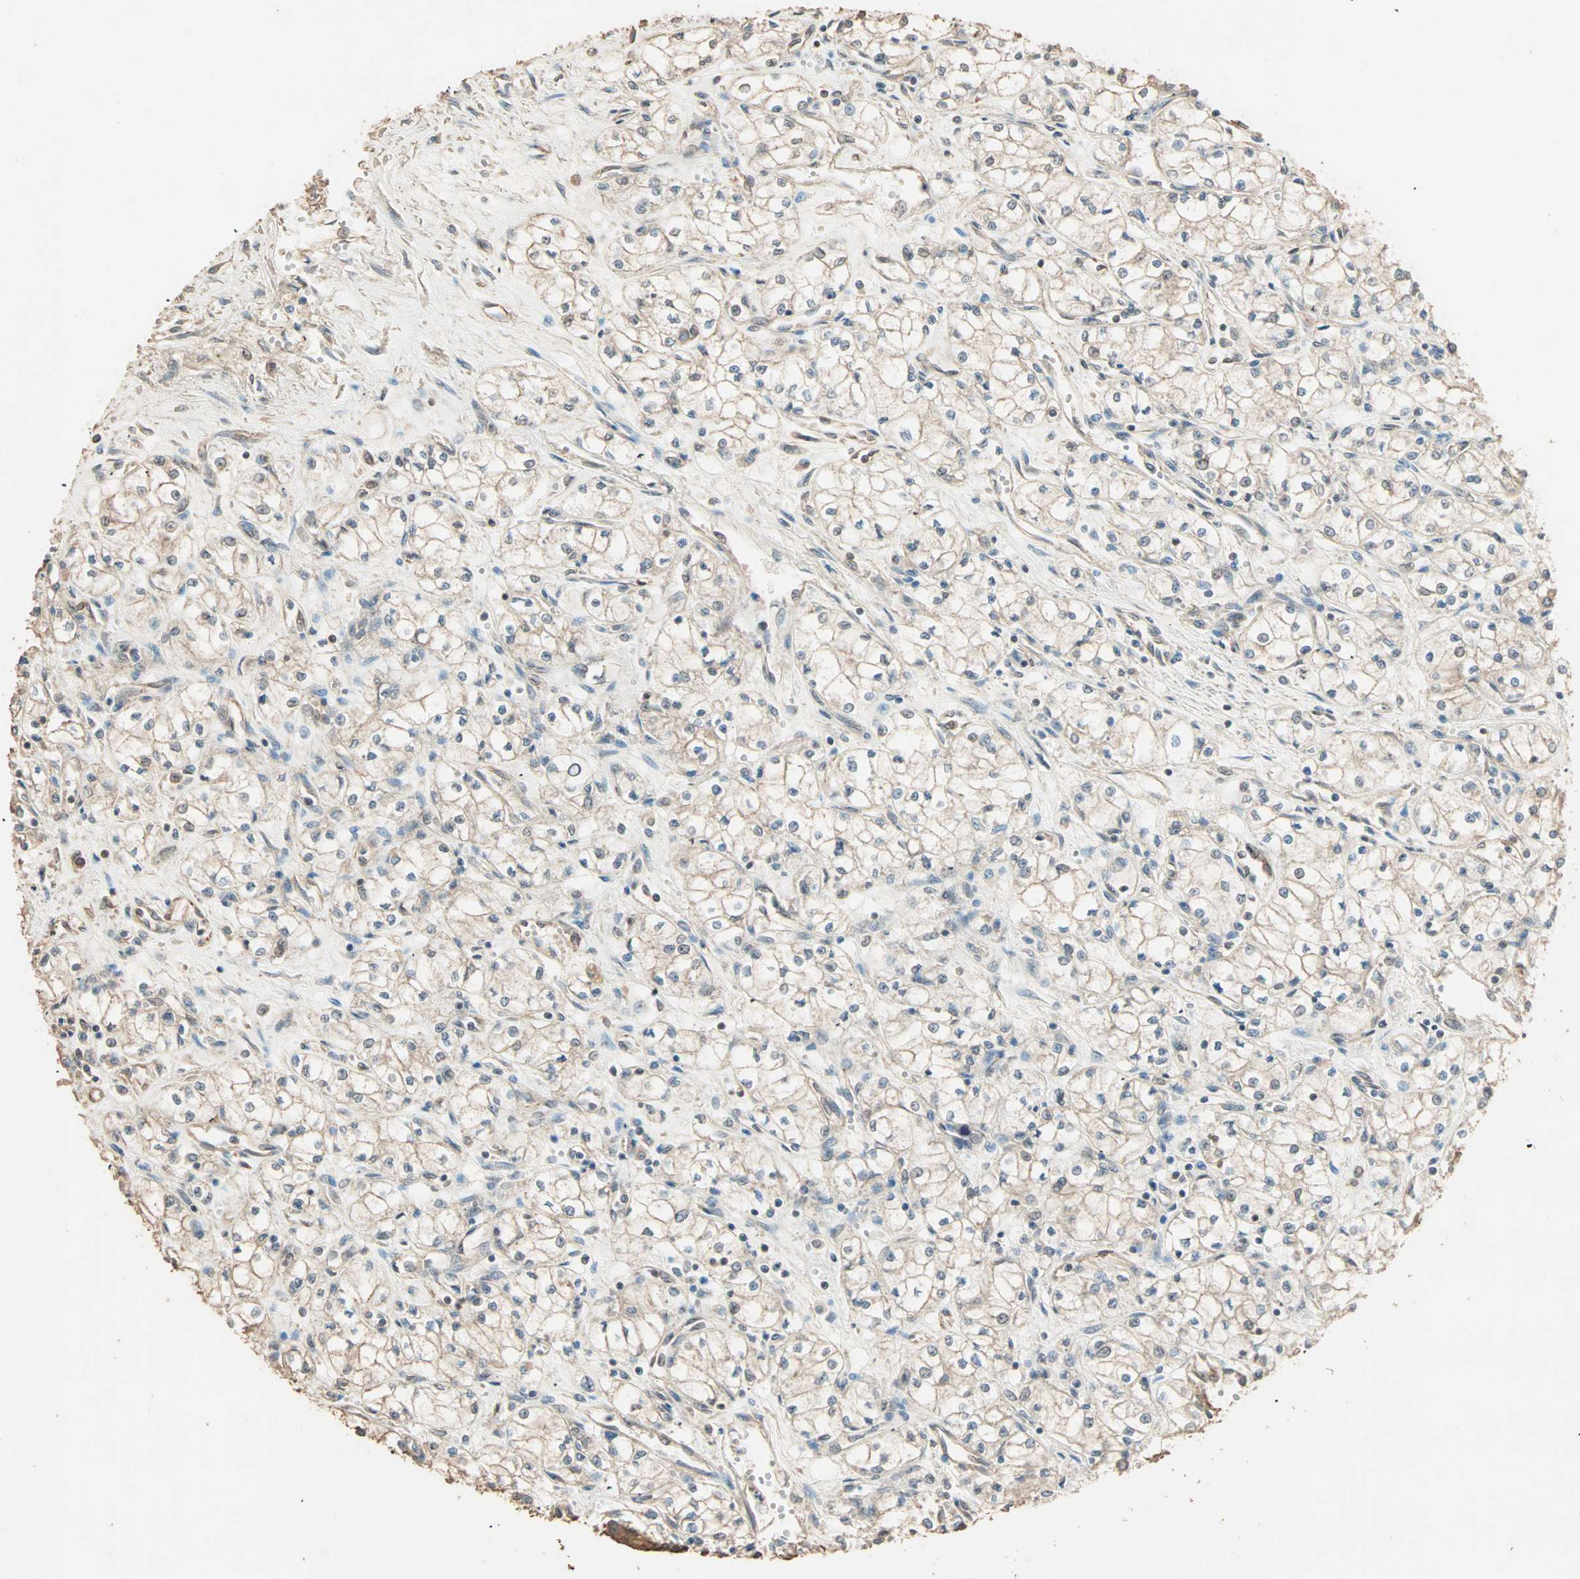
{"staining": {"intensity": "weak", "quantity": ">75%", "location": "cytoplasmic/membranous"}, "tissue": "renal cancer", "cell_type": "Tumor cells", "image_type": "cancer", "snomed": [{"axis": "morphology", "description": "Normal tissue, NOS"}, {"axis": "morphology", "description": "Adenocarcinoma, NOS"}, {"axis": "topography", "description": "Kidney"}], "caption": "An image of human renal cancer (adenocarcinoma) stained for a protein demonstrates weak cytoplasmic/membranous brown staining in tumor cells.", "gene": "ZBTB33", "patient": {"sex": "male", "age": 59}}